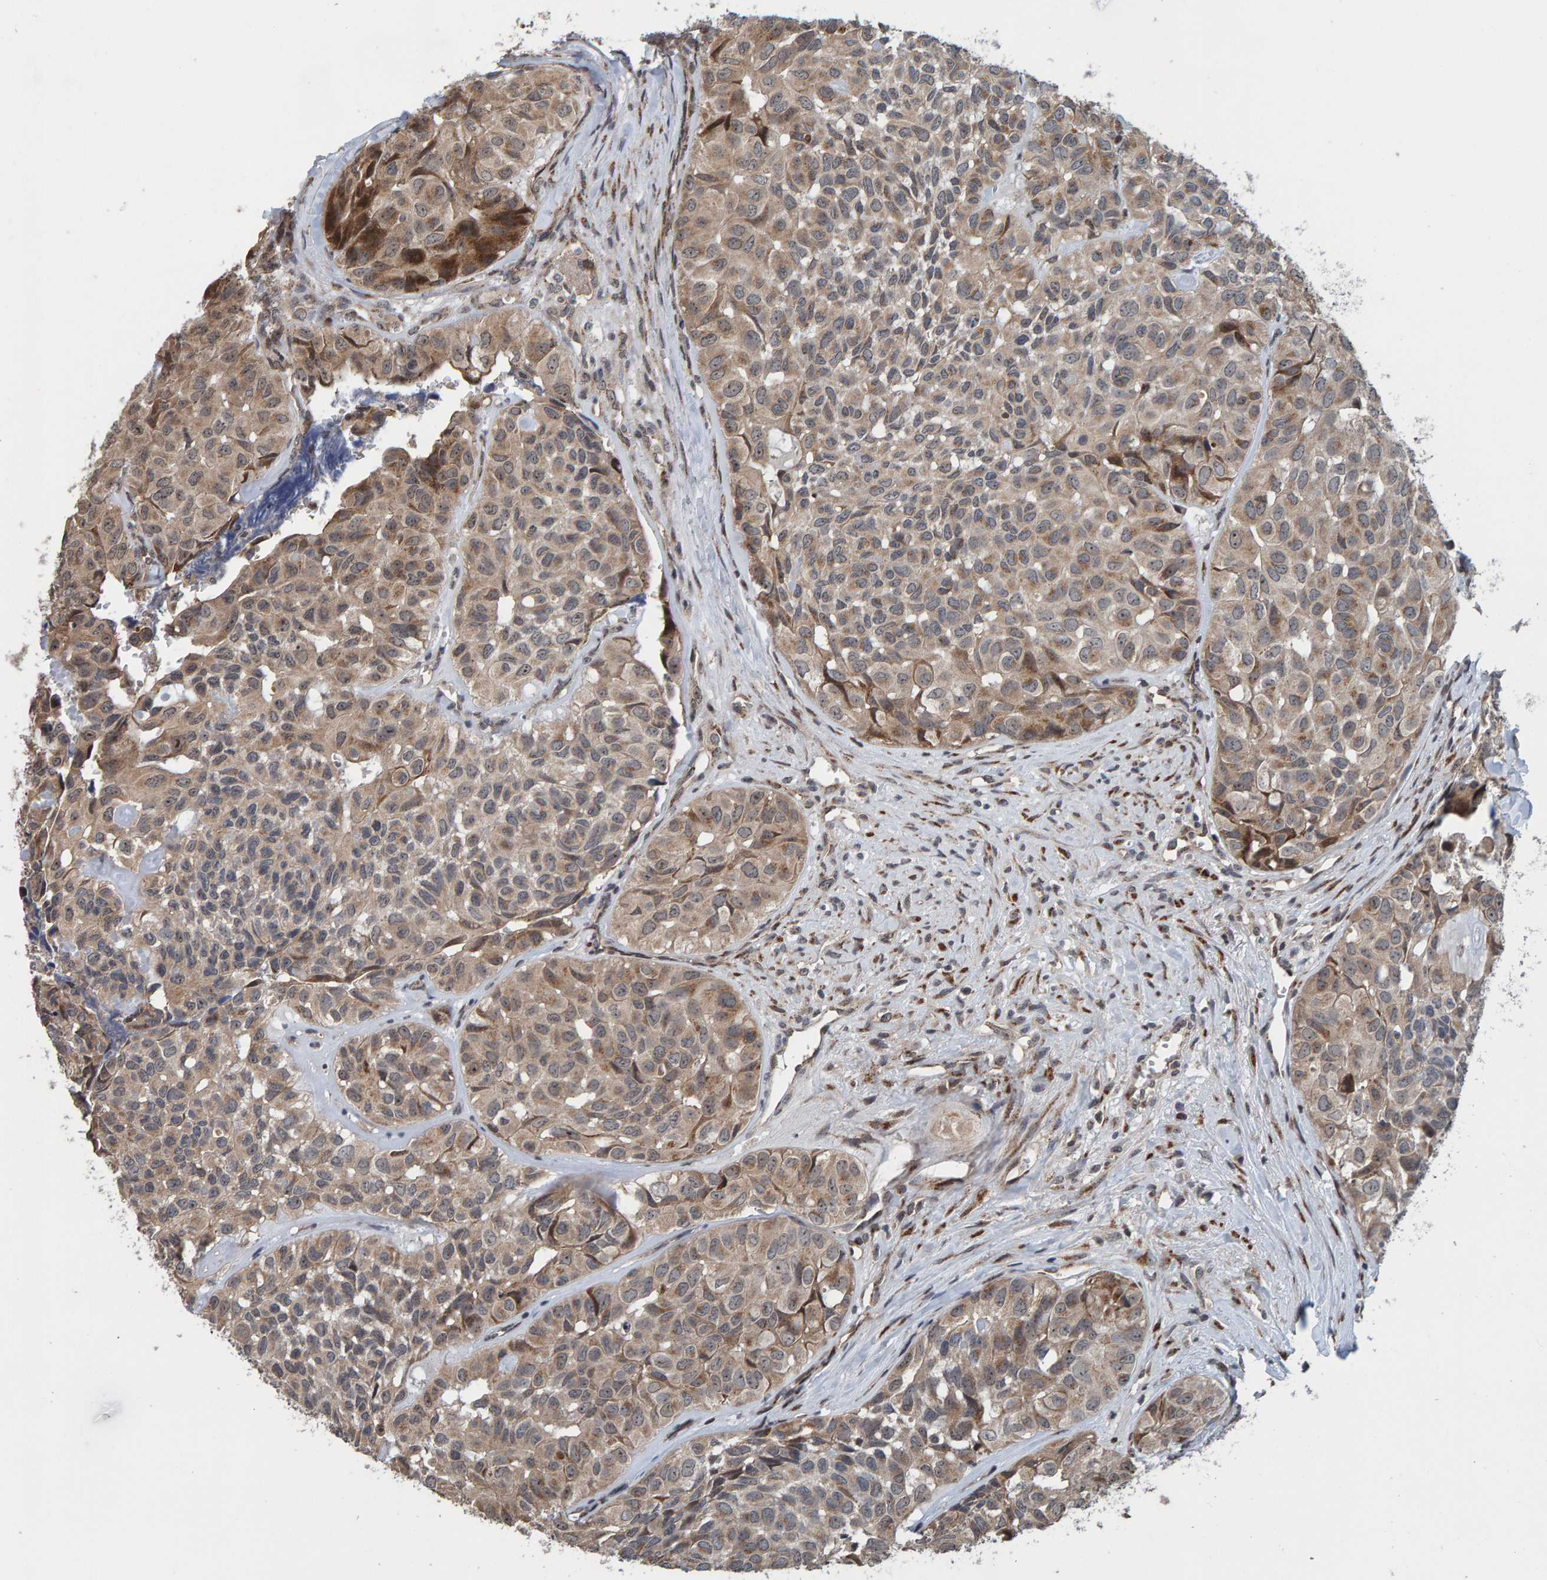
{"staining": {"intensity": "weak", "quantity": ">75%", "location": "cytoplasmic/membranous,nuclear"}, "tissue": "head and neck cancer", "cell_type": "Tumor cells", "image_type": "cancer", "snomed": [{"axis": "morphology", "description": "Adenocarcinoma, NOS"}, {"axis": "topography", "description": "Salivary gland, NOS"}, {"axis": "topography", "description": "Head-Neck"}], "caption": "Weak cytoplasmic/membranous and nuclear expression for a protein is appreciated in about >75% of tumor cells of head and neck cancer using IHC.", "gene": "CCDC25", "patient": {"sex": "female", "age": 76}}